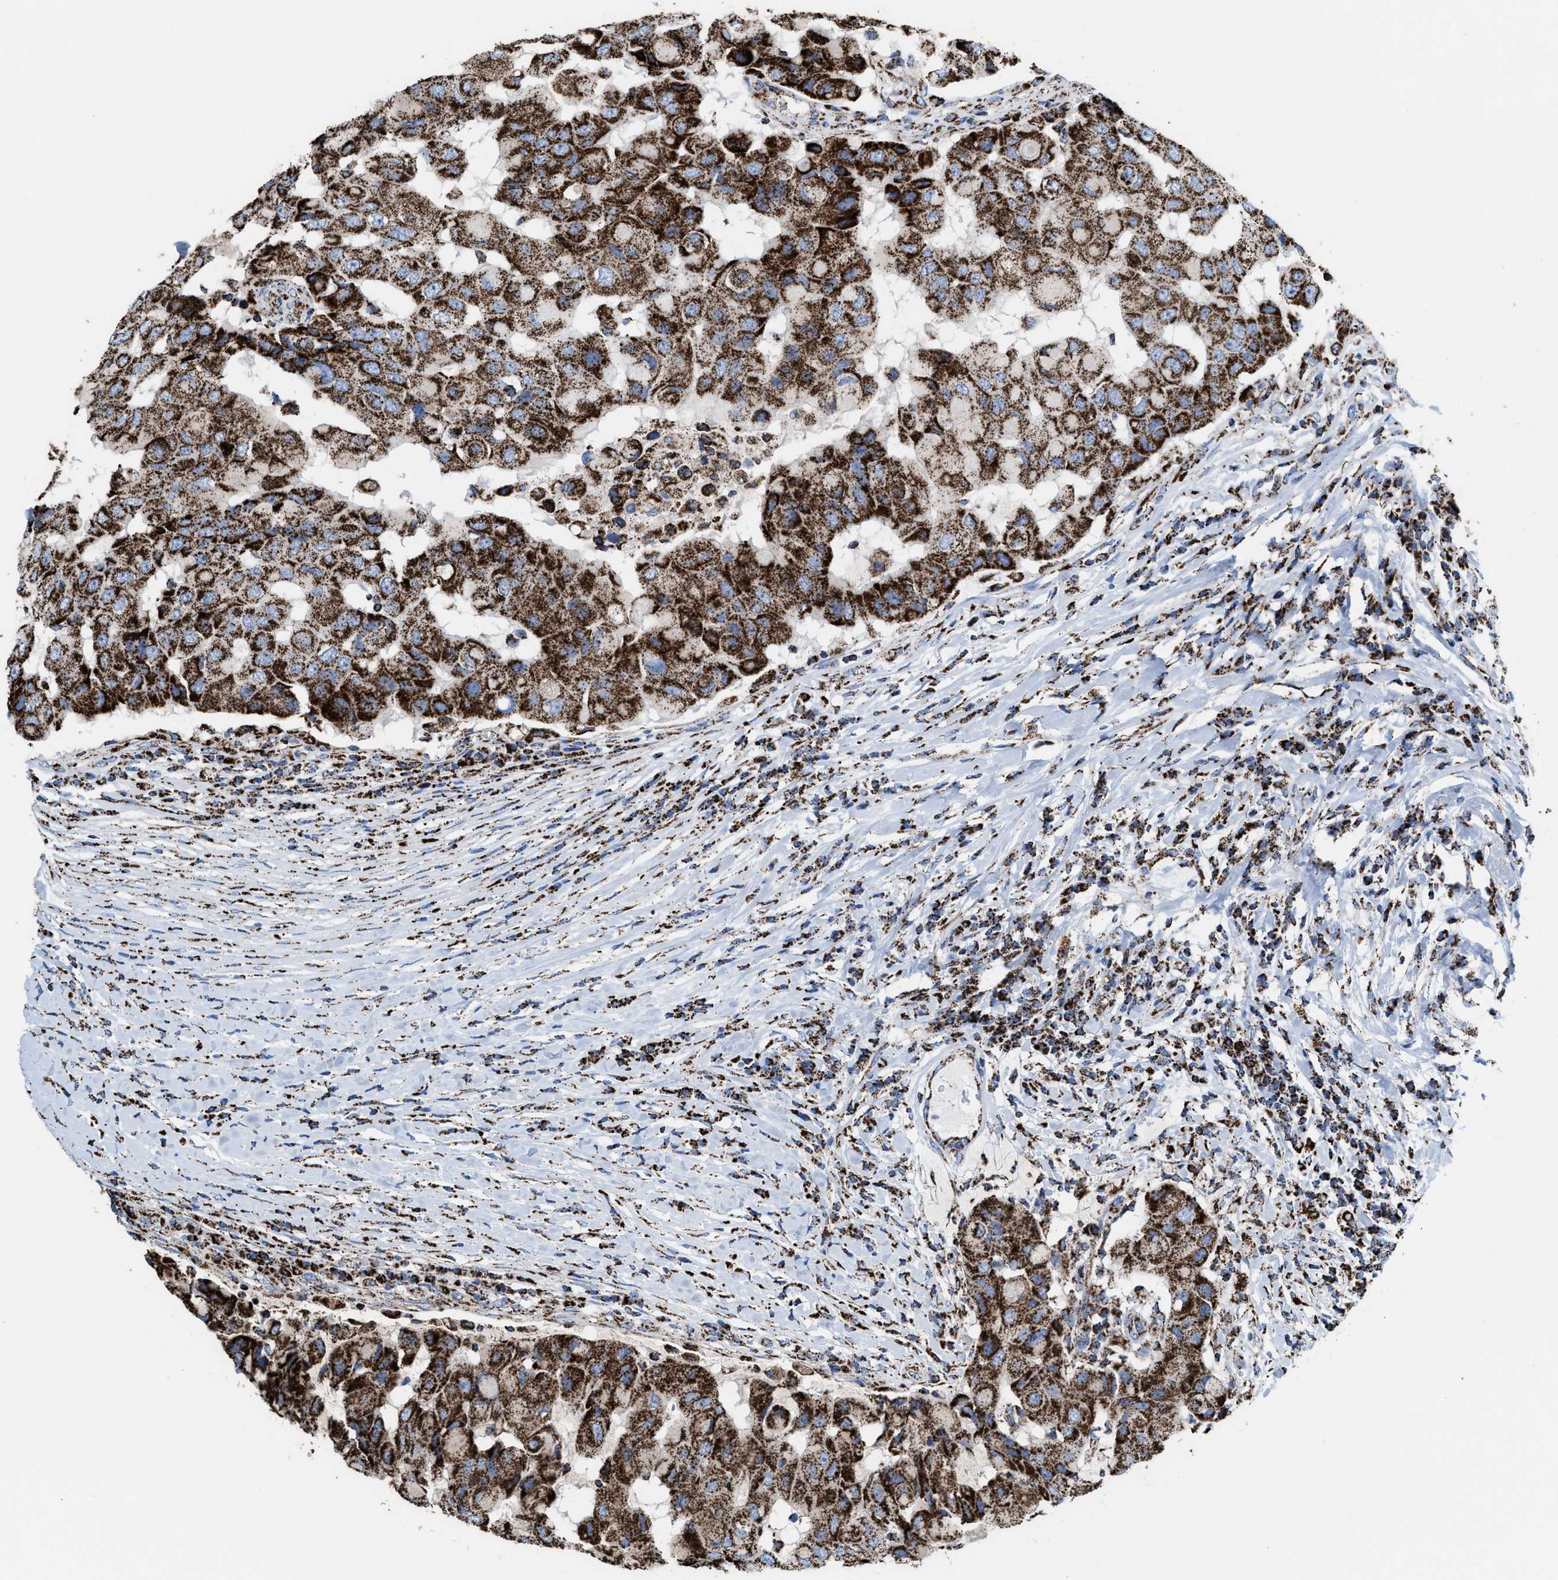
{"staining": {"intensity": "strong", "quantity": ">75%", "location": "cytoplasmic/membranous"}, "tissue": "breast cancer", "cell_type": "Tumor cells", "image_type": "cancer", "snomed": [{"axis": "morphology", "description": "Duct carcinoma"}, {"axis": "topography", "description": "Breast"}], "caption": "High-magnification brightfield microscopy of breast cancer (intraductal carcinoma) stained with DAB (3,3'-diaminobenzidine) (brown) and counterstained with hematoxylin (blue). tumor cells exhibit strong cytoplasmic/membranous positivity is appreciated in about>75% of cells.", "gene": "ECHS1", "patient": {"sex": "female", "age": 27}}